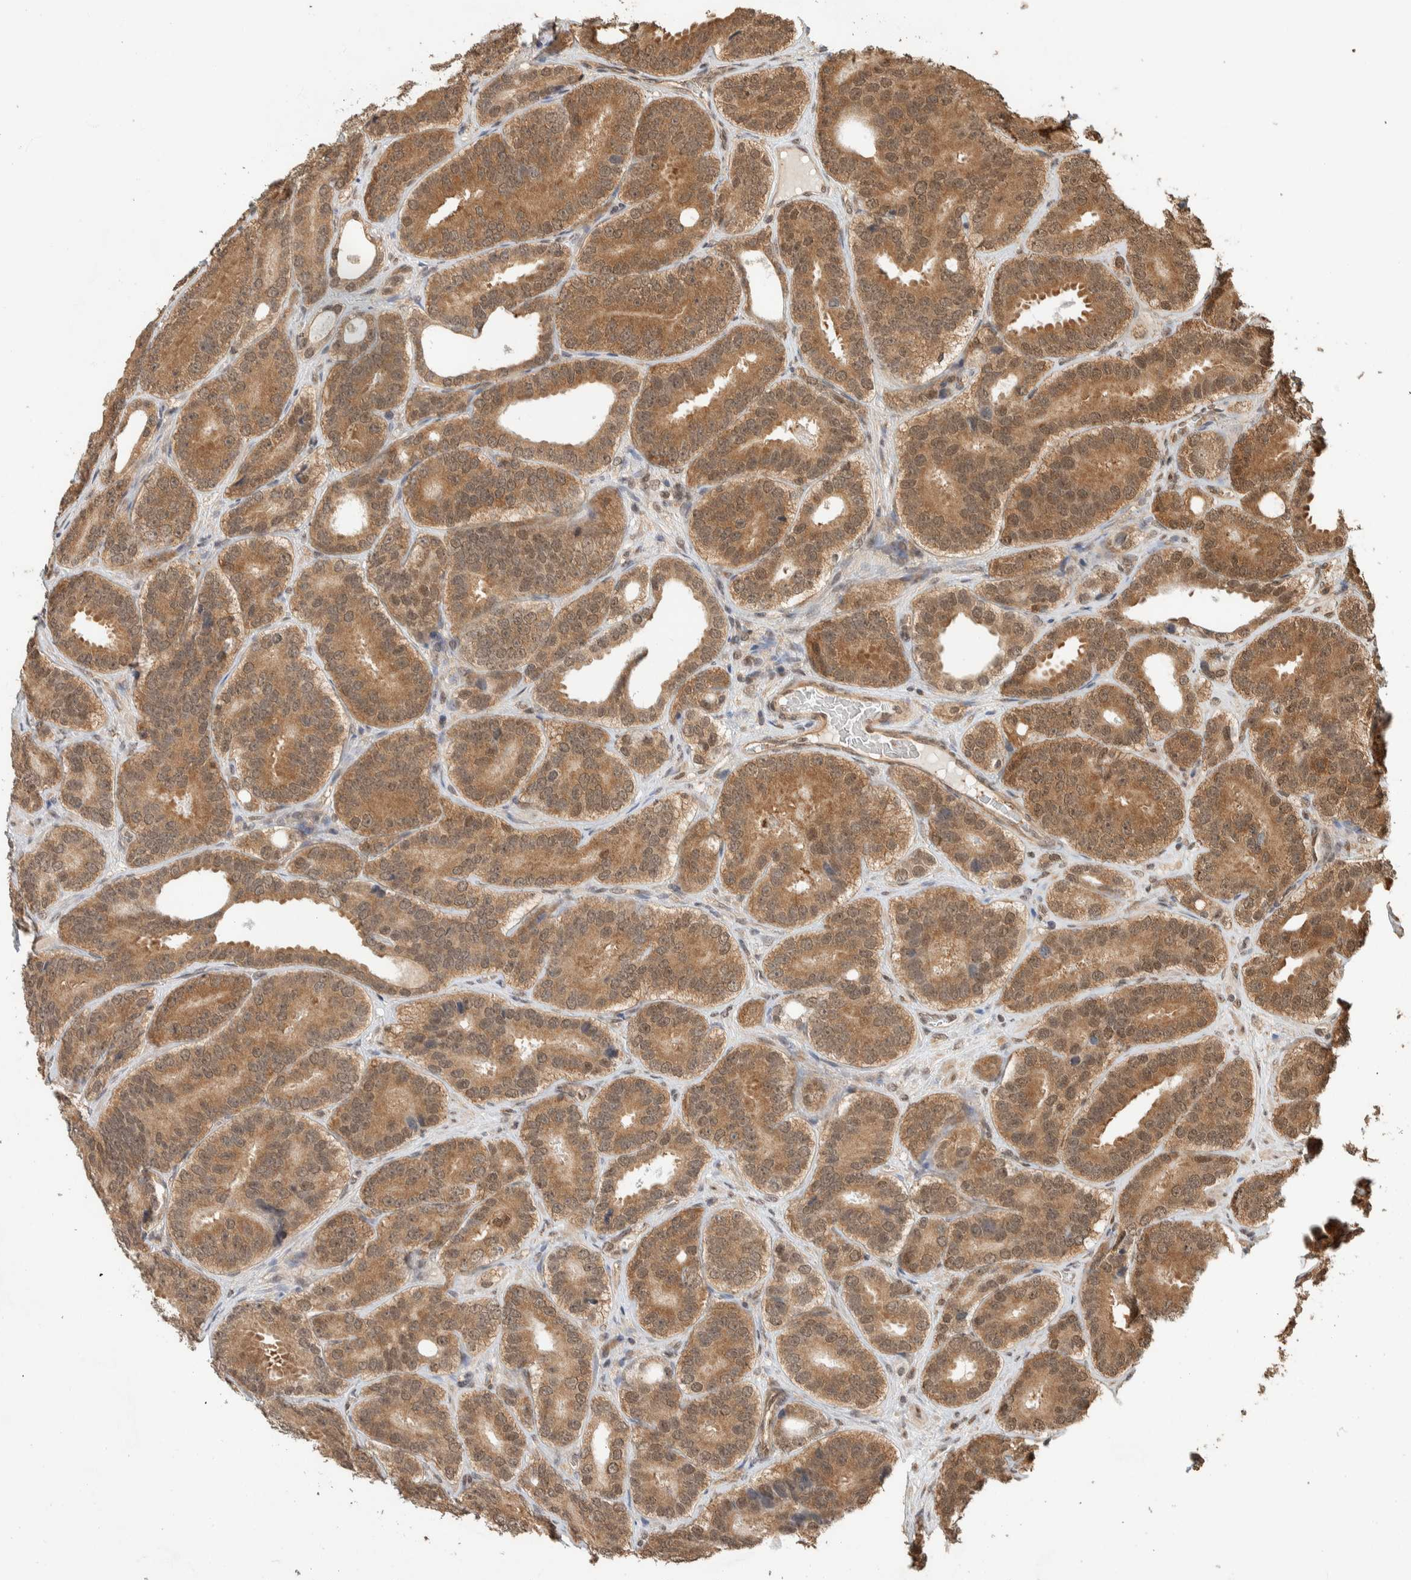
{"staining": {"intensity": "moderate", "quantity": ">75%", "location": "cytoplasmic/membranous"}, "tissue": "prostate cancer", "cell_type": "Tumor cells", "image_type": "cancer", "snomed": [{"axis": "morphology", "description": "Adenocarcinoma, High grade"}, {"axis": "topography", "description": "Prostate"}], "caption": "The micrograph displays staining of high-grade adenocarcinoma (prostate), revealing moderate cytoplasmic/membranous protein positivity (brown color) within tumor cells.", "gene": "ZBTB2", "patient": {"sex": "male", "age": 56}}